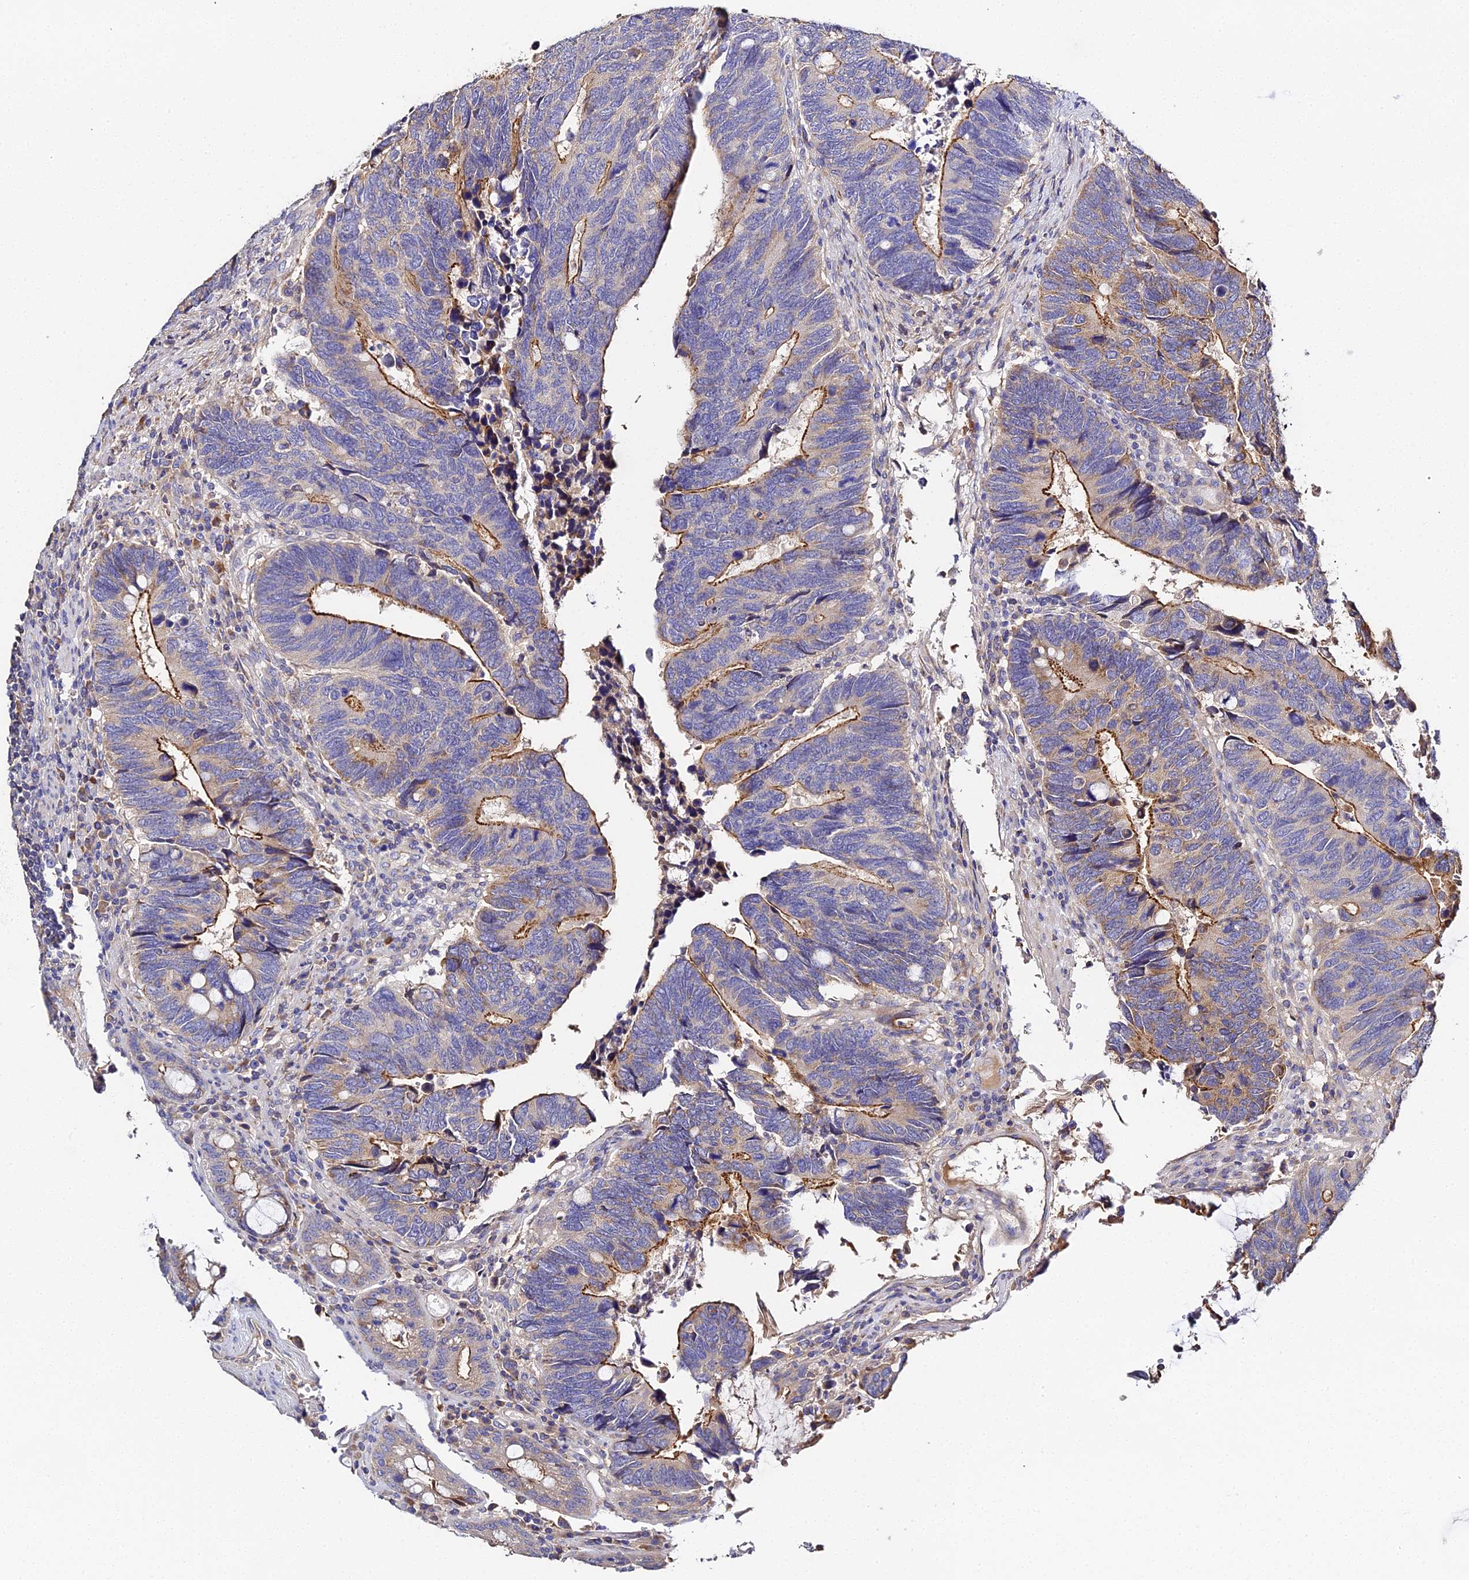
{"staining": {"intensity": "moderate", "quantity": "<25%", "location": "cytoplasmic/membranous"}, "tissue": "colorectal cancer", "cell_type": "Tumor cells", "image_type": "cancer", "snomed": [{"axis": "morphology", "description": "Adenocarcinoma, NOS"}, {"axis": "topography", "description": "Colon"}], "caption": "This is an image of immunohistochemistry (IHC) staining of colorectal cancer (adenocarcinoma), which shows moderate staining in the cytoplasmic/membranous of tumor cells.", "gene": "SCX", "patient": {"sex": "male", "age": 87}}